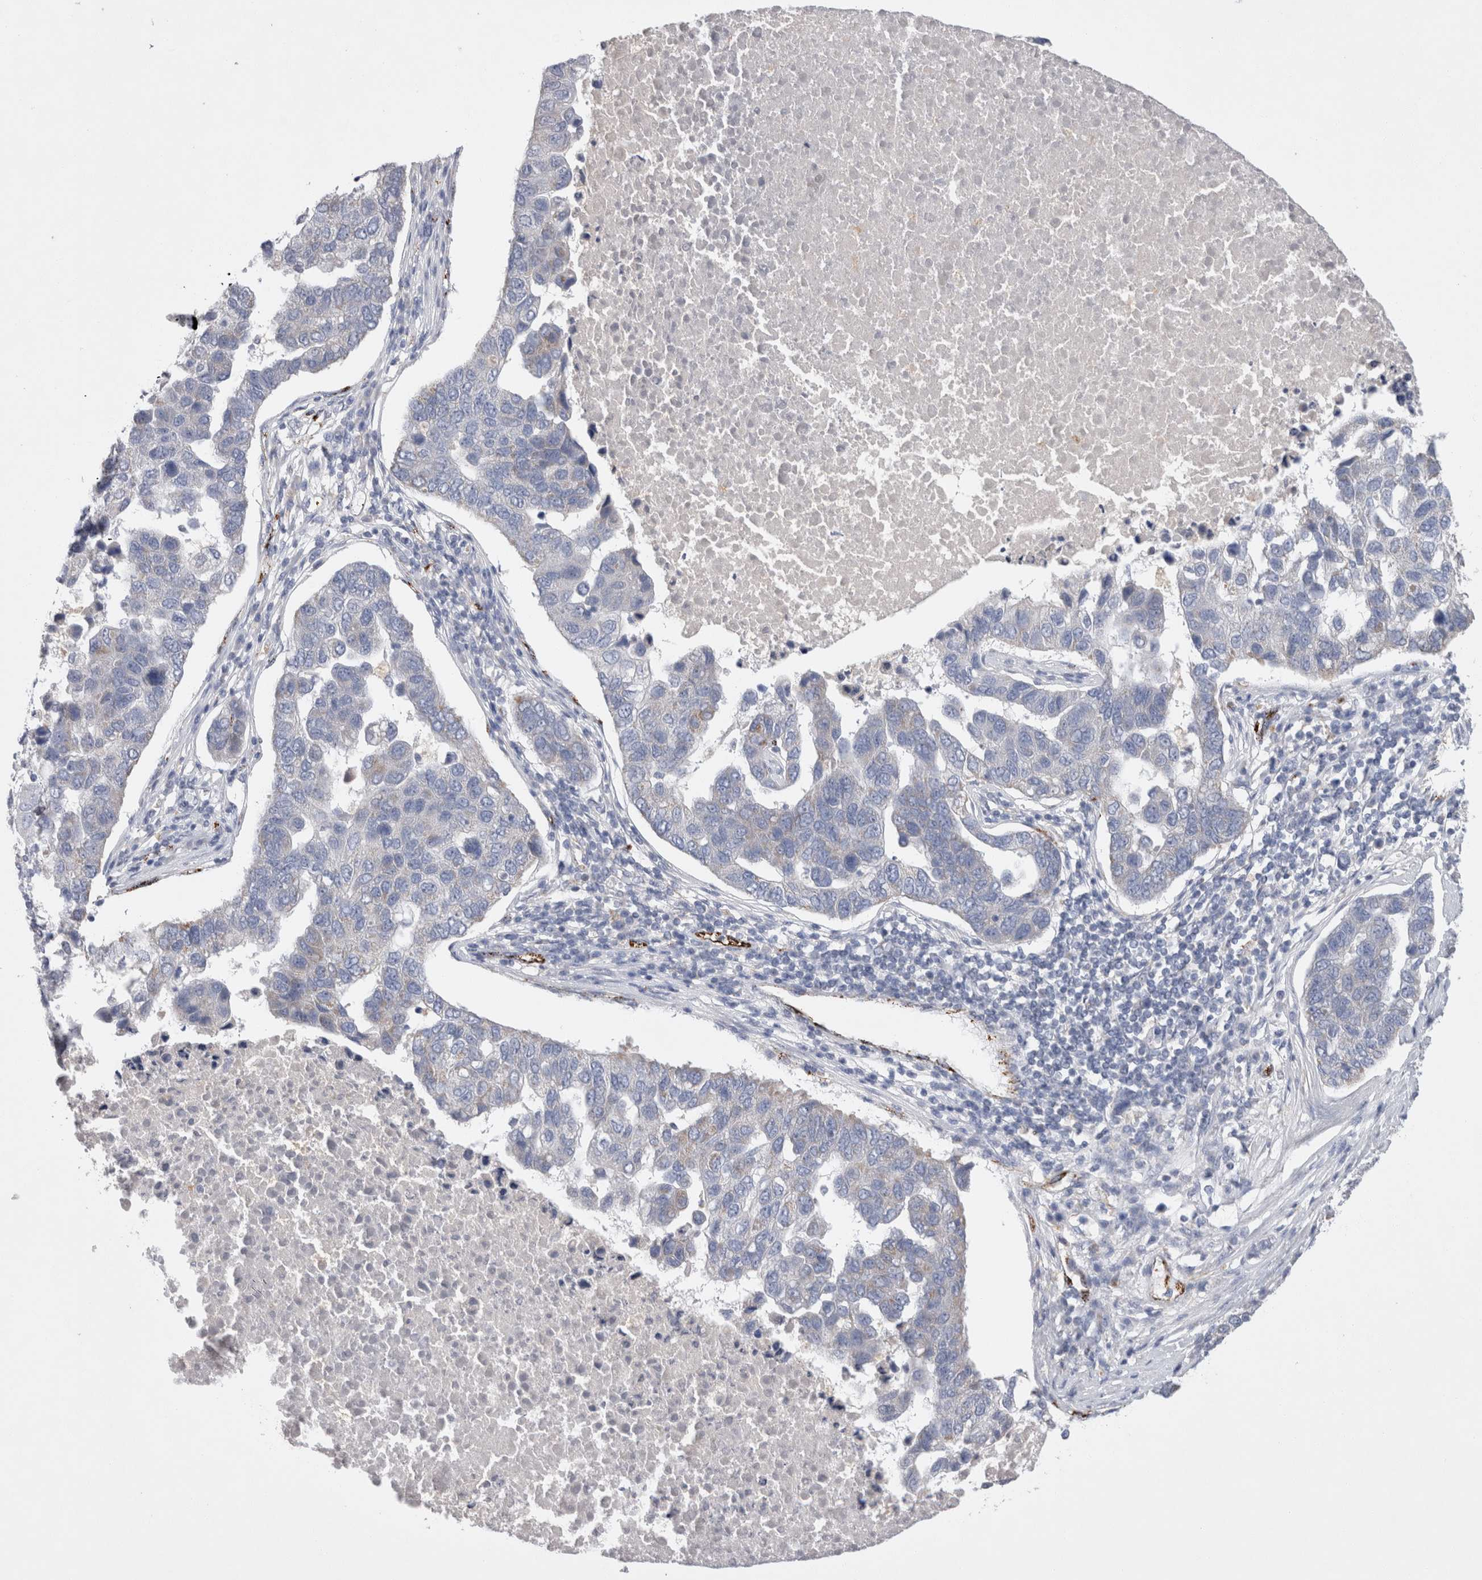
{"staining": {"intensity": "negative", "quantity": "none", "location": "none"}, "tissue": "pancreatic cancer", "cell_type": "Tumor cells", "image_type": "cancer", "snomed": [{"axis": "morphology", "description": "Adenocarcinoma, NOS"}, {"axis": "topography", "description": "Pancreas"}], "caption": "Photomicrograph shows no protein expression in tumor cells of pancreatic adenocarcinoma tissue.", "gene": "IARS2", "patient": {"sex": "female", "age": 61}}